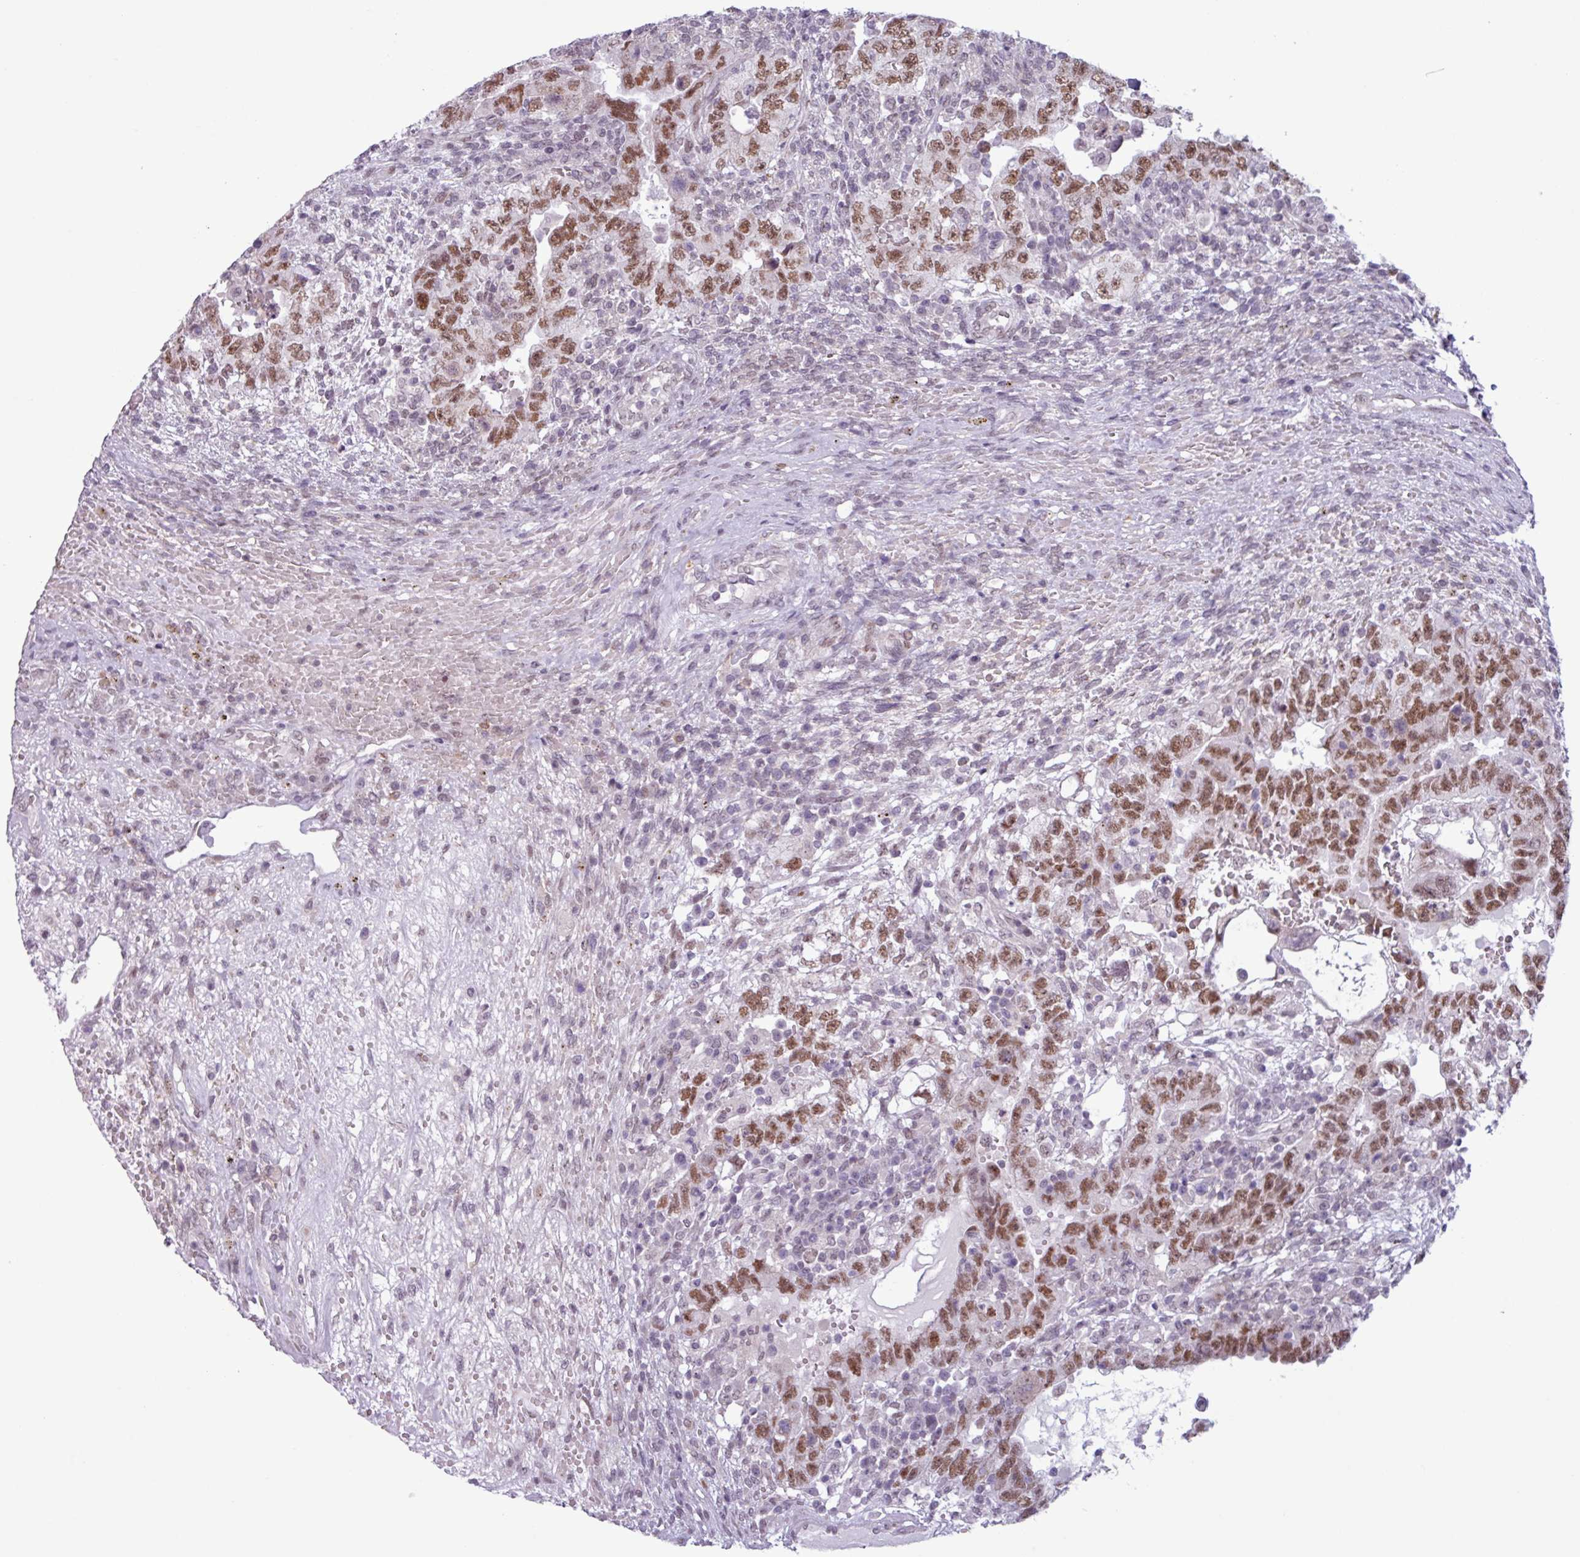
{"staining": {"intensity": "moderate", "quantity": ">75%", "location": "nuclear"}, "tissue": "testis cancer", "cell_type": "Tumor cells", "image_type": "cancer", "snomed": [{"axis": "morphology", "description": "Carcinoma, Embryonal, NOS"}, {"axis": "topography", "description": "Testis"}], "caption": "About >75% of tumor cells in embryonal carcinoma (testis) show moderate nuclear protein positivity as visualized by brown immunohistochemical staining.", "gene": "NOTCH2", "patient": {"sex": "male", "age": 26}}